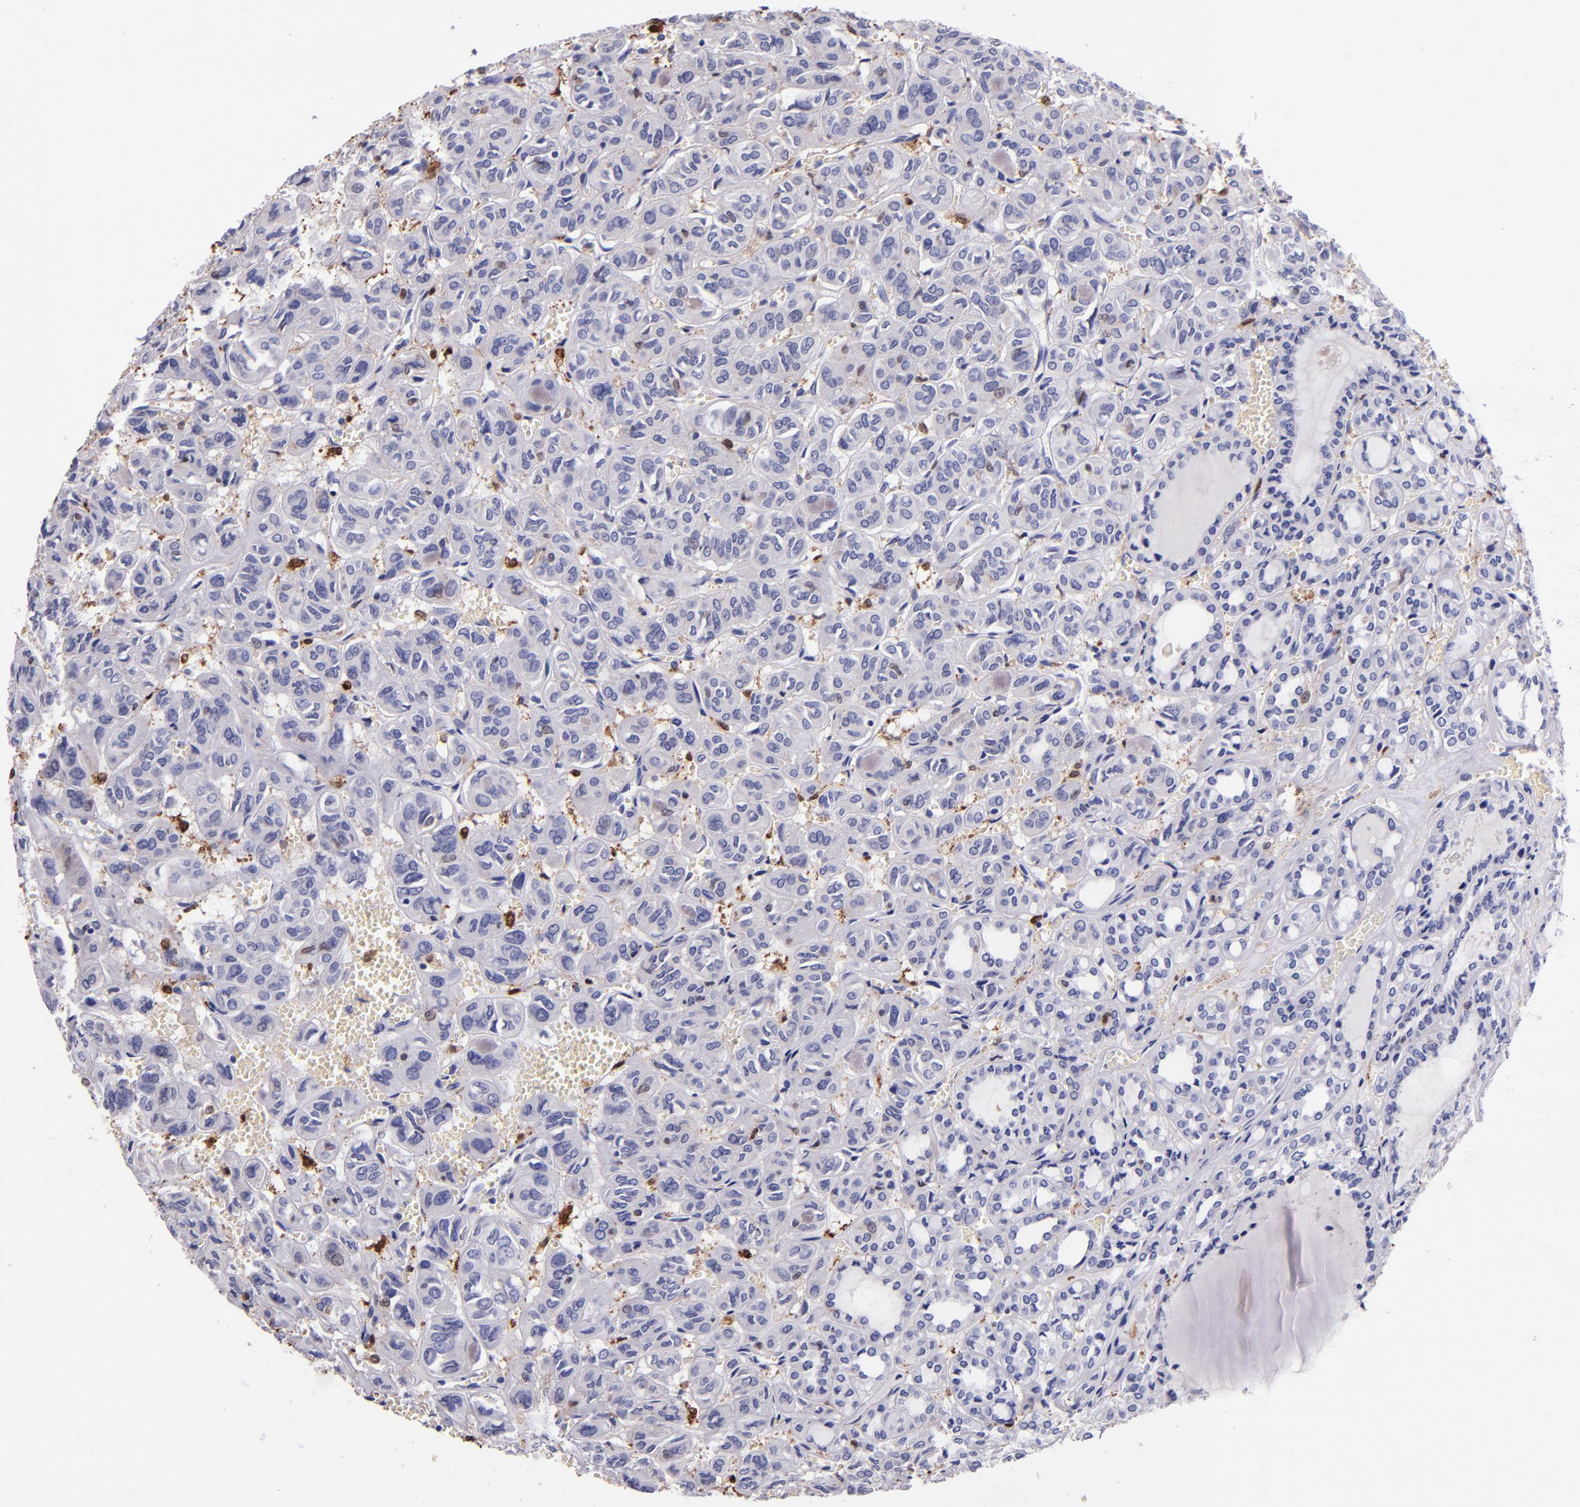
{"staining": {"intensity": "negative", "quantity": "none", "location": "none"}, "tissue": "thyroid cancer", "cell_type": "Tumor cells", "image_type": "cancer", "snomed": [{"axis": "morphology", "description": "Follicular adenoma carcinoma, NOS"}, {"axis": "topography", "description": "Thyroid gland"}], "caption": "The image shows no staining of tumor cells in thyroid cancer. The staining was performed using DAB to visualize the protein expression in brown, while the nuclei were stained in blue with hematoxylin (Magnification: 20x).", "gene": "F13A1", "patient": {"sex": "female", "age": 71}}